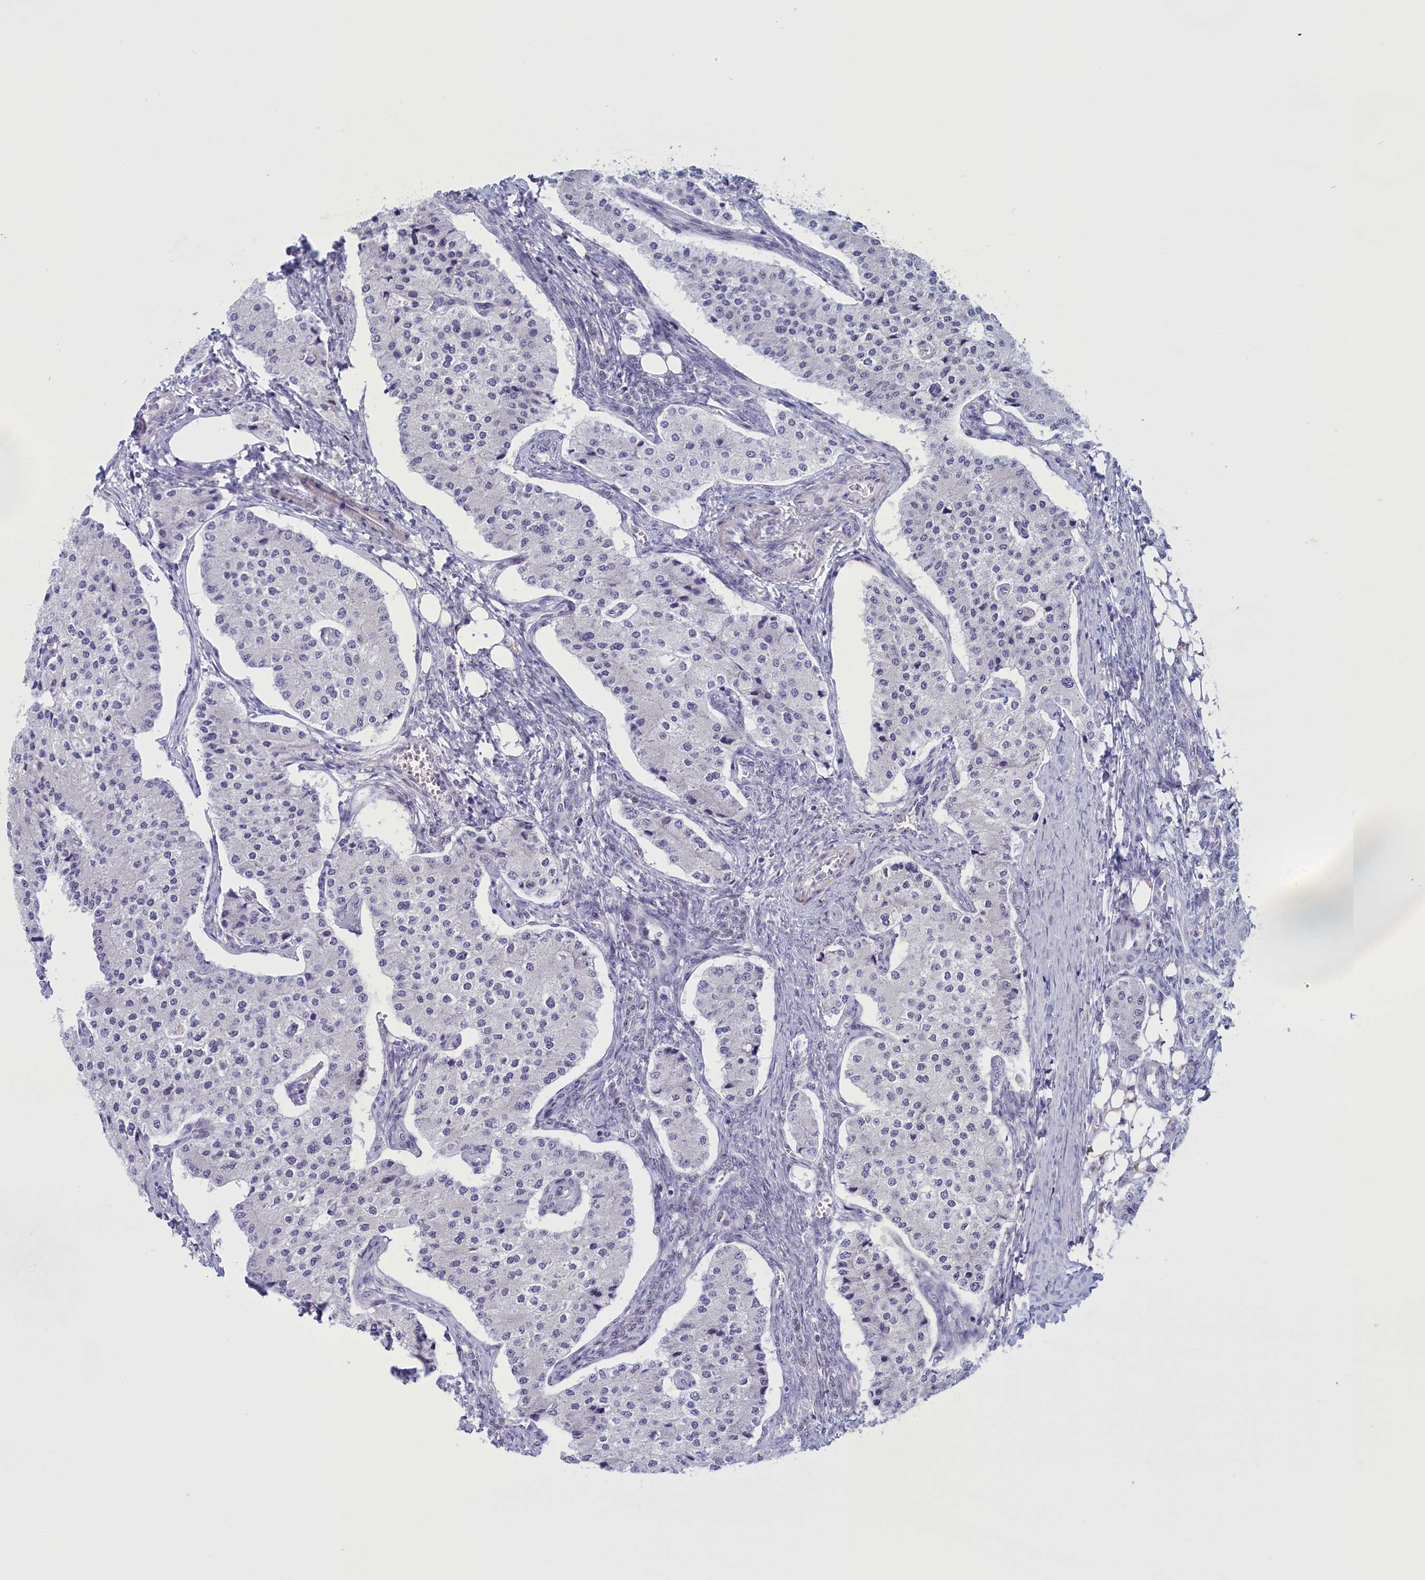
{"staining": {"intensity": "negative", "quantity": "none", "location": "none"}, "tissue": "carcinoid", "cell_type": "Tumor cells", "image_type": "cancer", "snomed": [{"axis": "morphology", "description": "Carcinoid, malignant, NOS"}, {"axis": "topography", "description": "Colon"}], "caption": "Tumor cells are negative for brown protein staining in carcinoid (malignant). (Brightfield microscopy of DAB IHC at high magnification).", "gene": "ELOA2", "patient": {"sex": "female", "age": 52}}